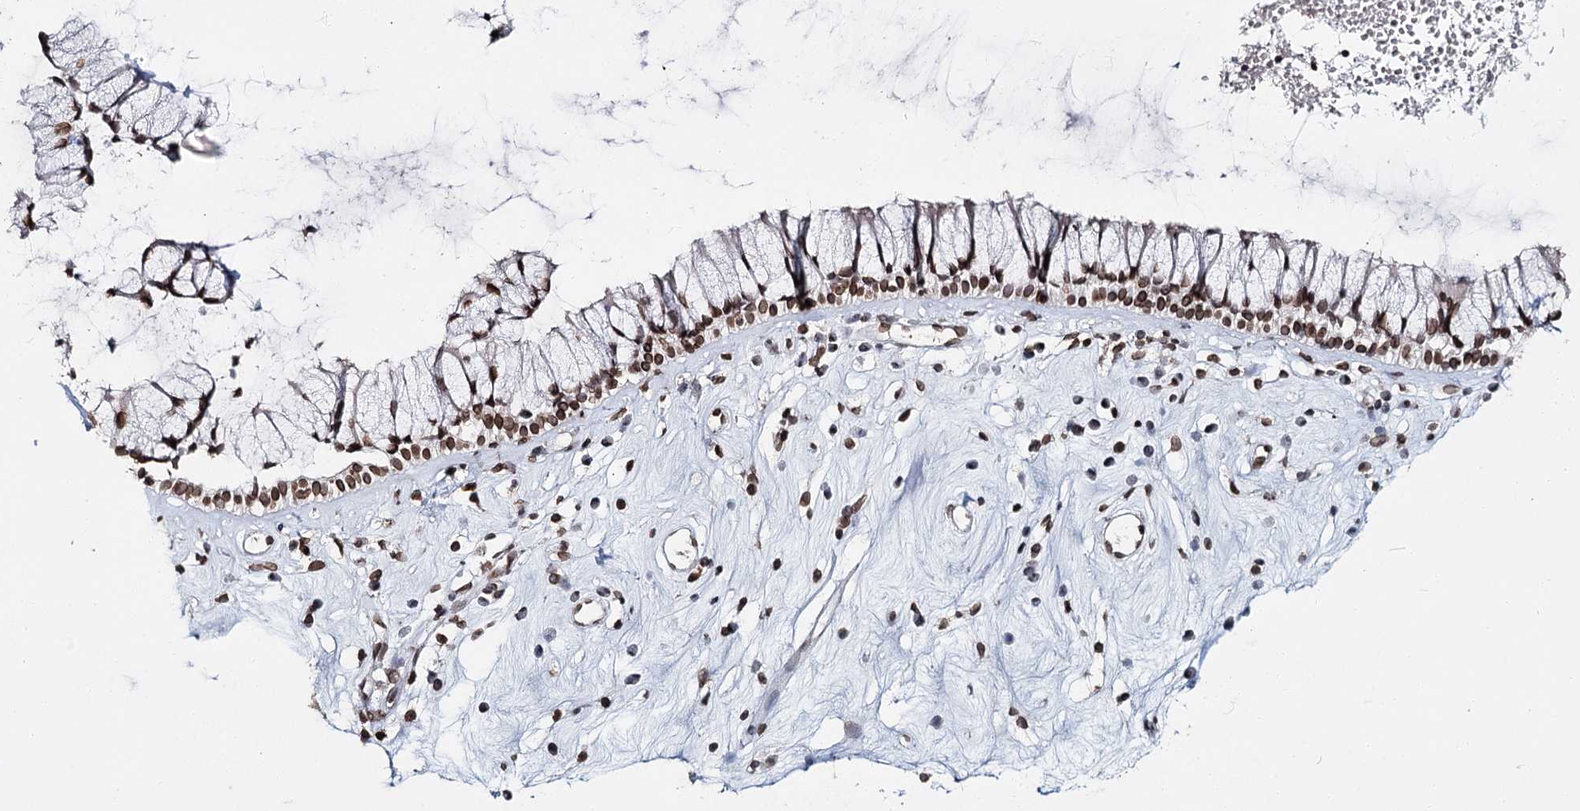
{"staining": {"intensity": "moderate", "quantity": ">75%", "location": "nuclear"}, "tissue": "nasopharynx", "cell_type": "Respiratory epithelial cells", "image_type": "normal", "snomed": [{"axis": "morphology", "description": "Normal tissue, NOS"}, {"axis": "morphology", "description": "Inflammation, NOS"}, {"axis": "topography", "description": "Nasopharynx"}], "caption": "DAB (3,3'-diaminobenzidine) immunohistochemical staining of normal nasopharynx displays moderate nuclear protein staining in approximately >75% of respiratory epithelial cells.", "gene": "KIAA0930", "patient": {"sex": "male", "age": 29}}